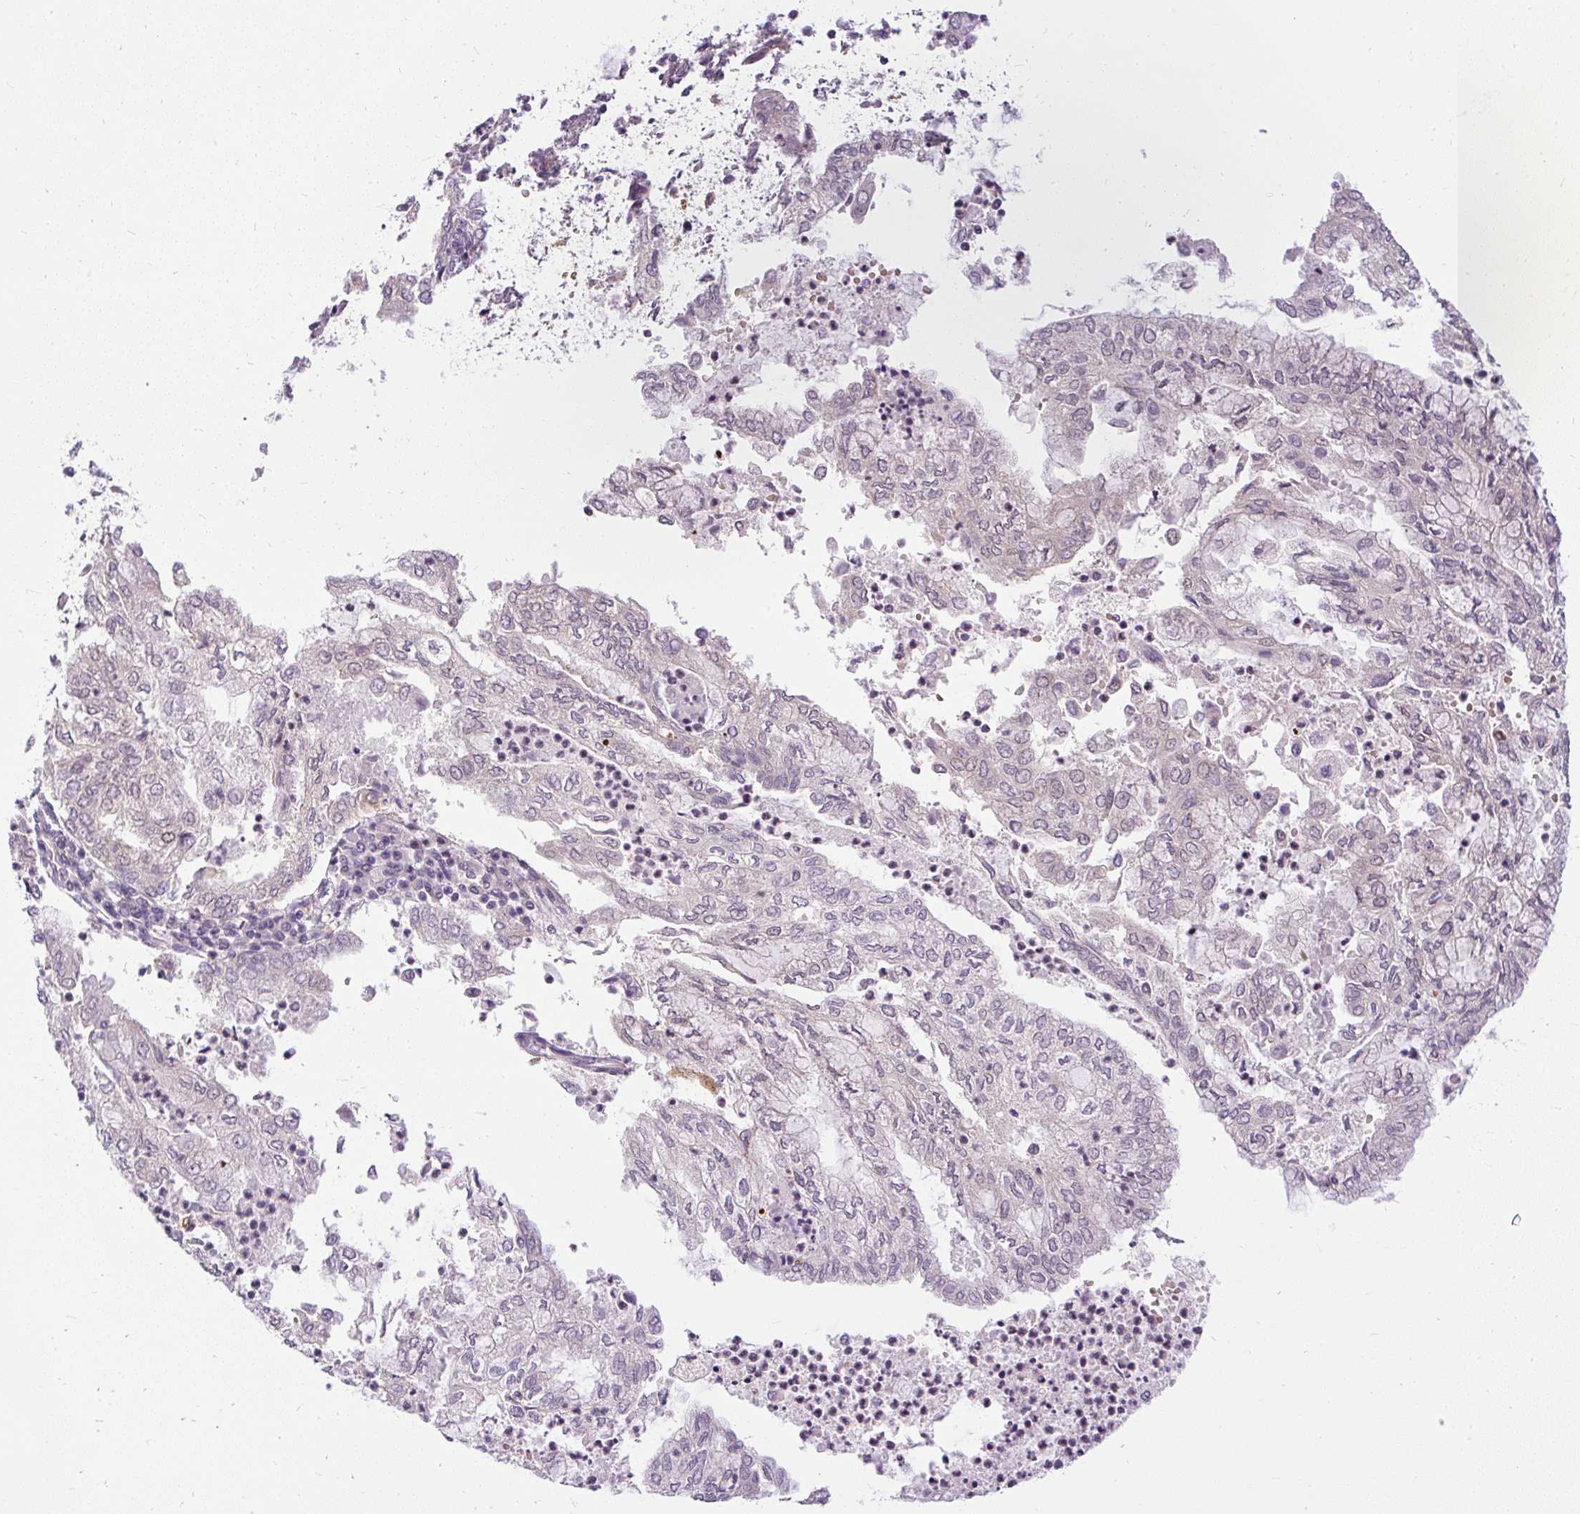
{"staining": {"intensity": "weak", "quantity": "25%-75%", "location": "cytoplasmic/membranous,nuclear"}, "tissue": "endometrial cancer", "cell_type": "Tumor cells", "image_type": "cancer", "snomed": [{"axis": "morphology", "description": "Adenocarcinoma, NOS"}, {"axis": "topography", "description": "Endometrium"}], "caption": "Protein staining of adenocarcinoma (endometrial) tissue demonstrates weak cytoplasmic/membranous and nuclear staining in about 25%-75% of tumor cells. (DAB (3,3'-diaminobenzidine) IHC with brightfield microscopy, high magnification).", "gene": "FAM117B", "patient": {"sex": "female", "age": 75}}